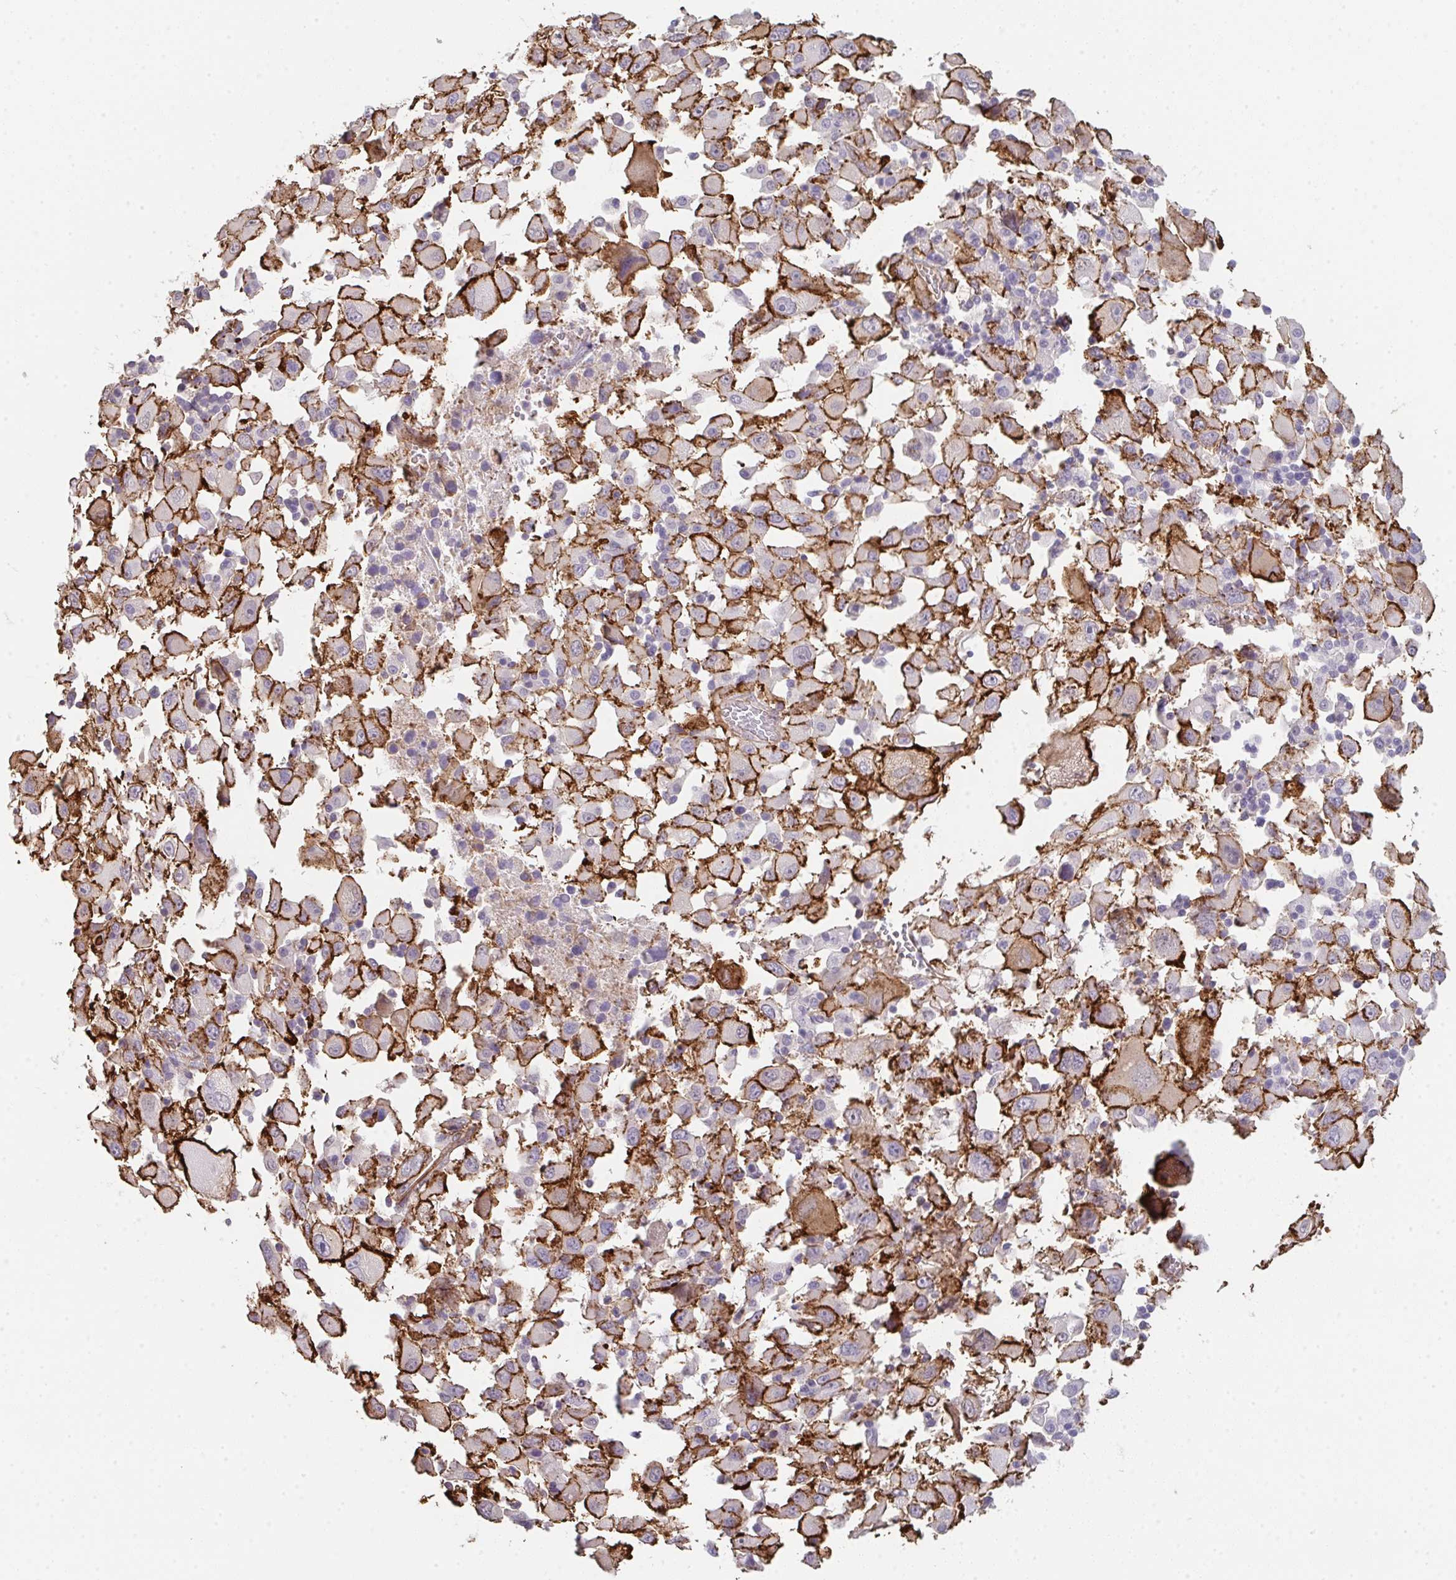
{"staining": {"intensity": "strong", "quantity": ">75%", "location": "cytoplasmic/membranous"}, "tissue": "melanoma", "cell_type": "Tumor cells", "image_type": "cancer", "snomed": [{"axis": "morphology", "description": "Malignant melanoma, Metastatic site"}, {"axis": "topography", "description": "Soft tissue"}], "caption": "Protein staining shows strong cytoplasmic/membranous positivity in approximately >75% of tumor cells in malignant melanoma (metastatic site).", "gene": "DBN1", "patient": {"sex": "male", "age": 50}}